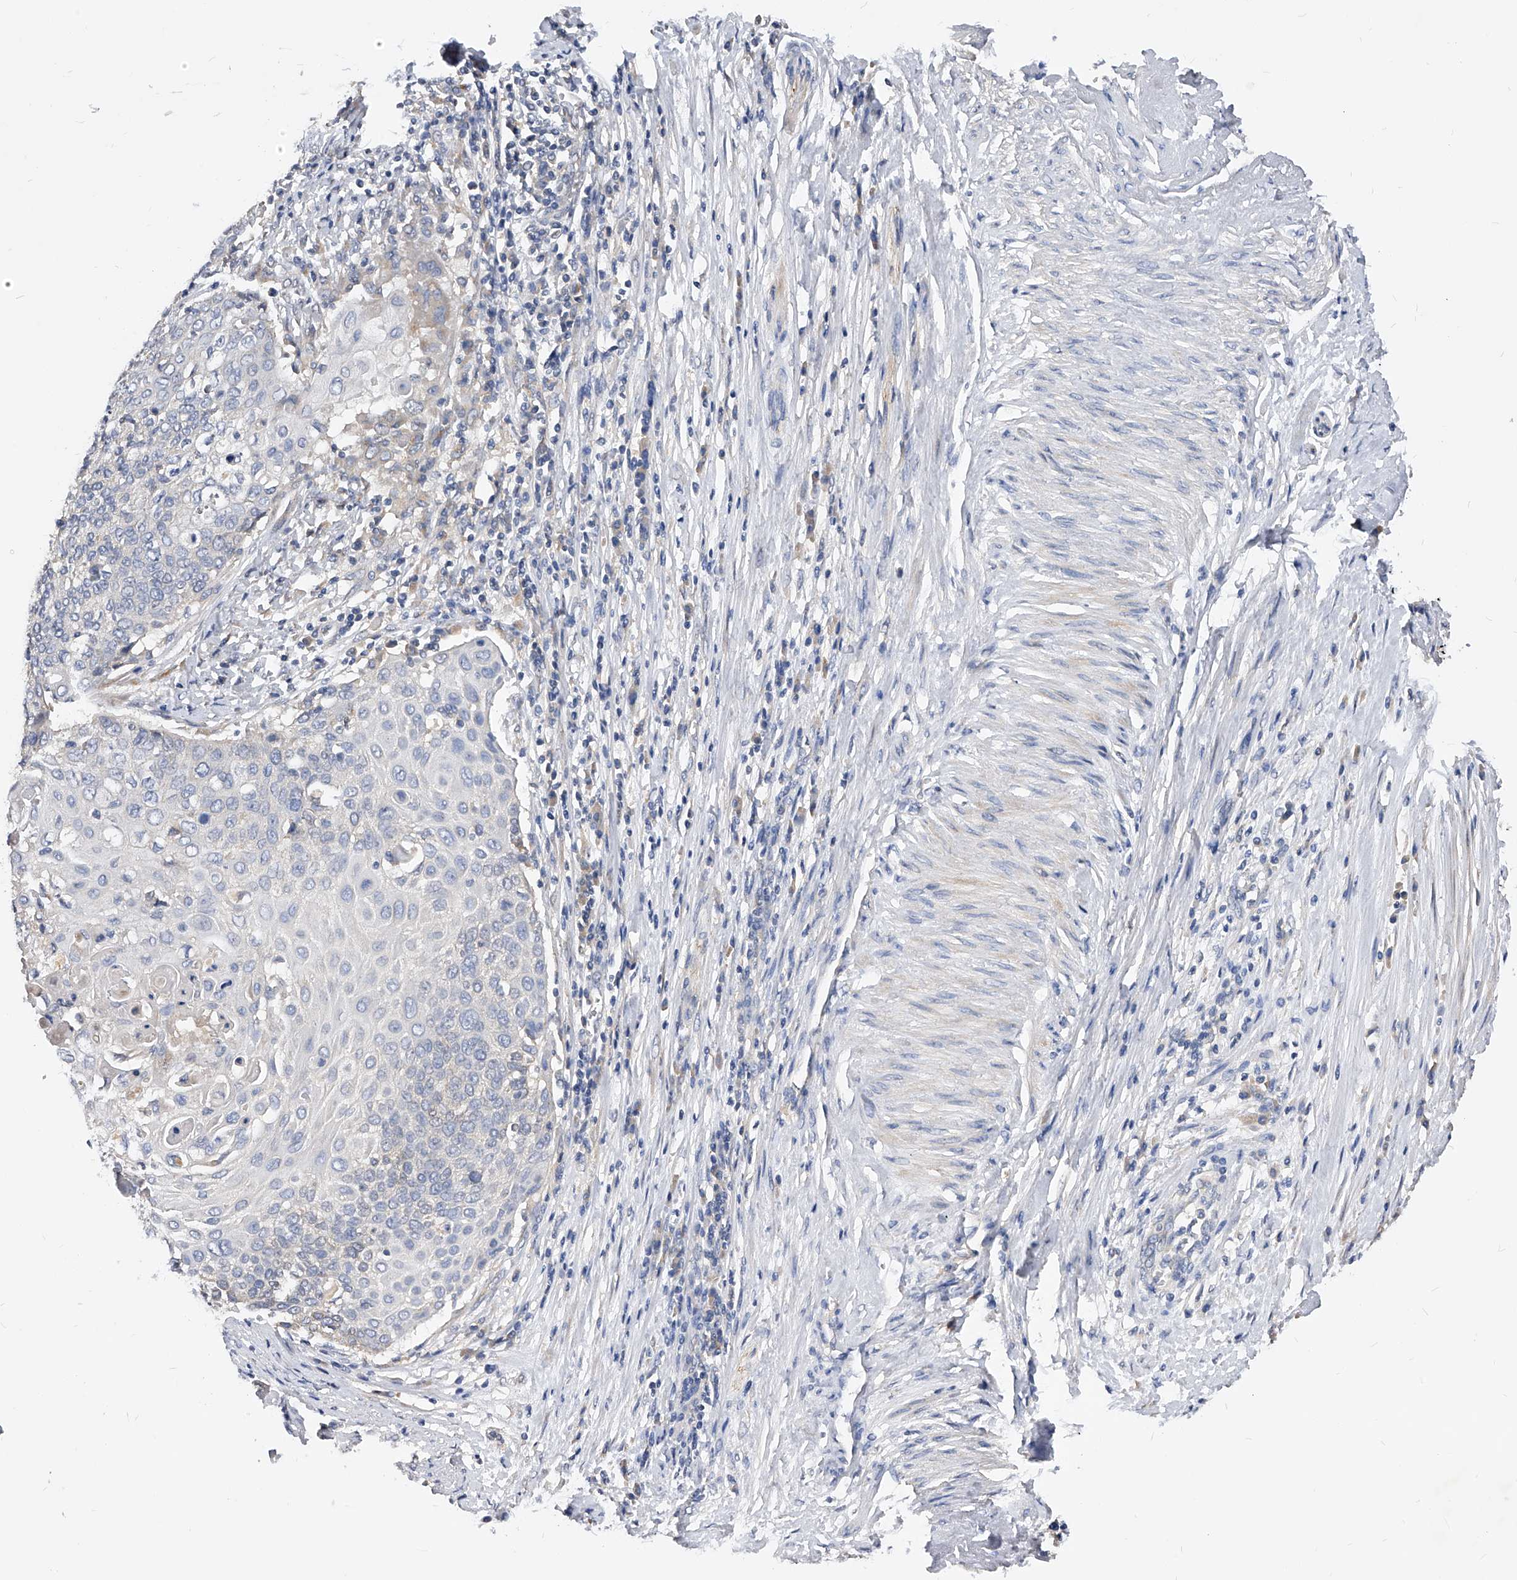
{"staining": {"intensity": "negative", "quantity": "none", "location": "none"}, "tissue": "cervical cancer", "cell_type": "Tumor cells", "image_type": "cancer", "snomed": [{"axis": "morphology", "description": "Squamous cell carcinoma, NOS"}, {"axis": "topography", "description": "Cervix"}], "caption": "Human cervical squamous cell carcinoma stained for a protein using immunohistochemistry shows no positivity in tumor cells.", "gene": "ARL4C", "patient": {"sex": "female", "age": 39}}